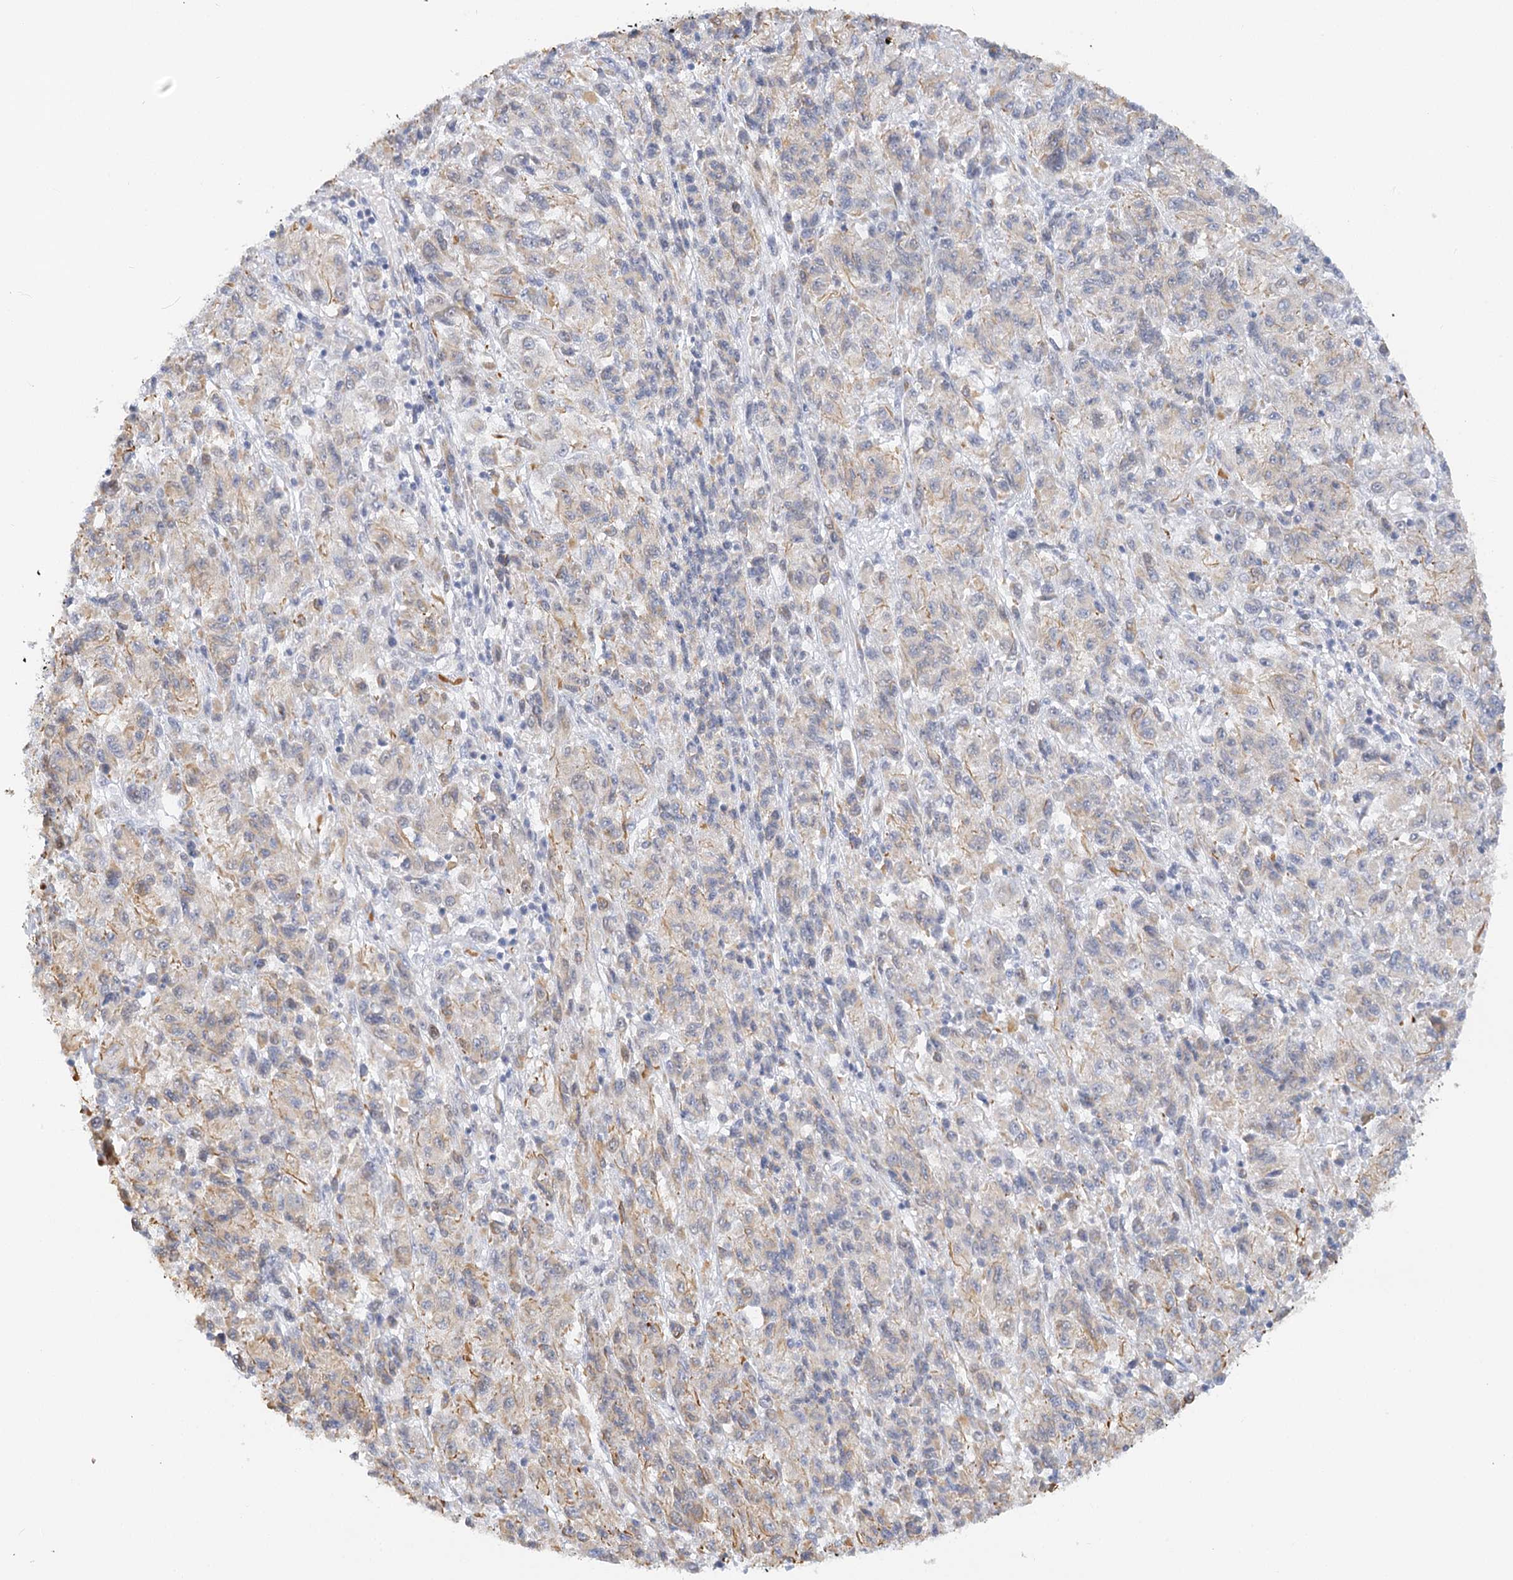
{"staining": {"intensity": "weak", "quantity": "25%-75%", "location": "cytoplasmic/membranous"}, "tissue": "melanoma", "cell_type": "Tumor cells", "image_type": "cancer", "snomed": [{"axis": "morphology", "description": "Malignant melanoma, Metastatic site"}, {"axis": "topography", "description": "Lung"}], "caption": "Weak cytoplasmic/membranous staining is present in about 25%-75% of tumor cells in melanoma.", "gene": "NELL2", "patient": {"sex": "male", "age": 64}}